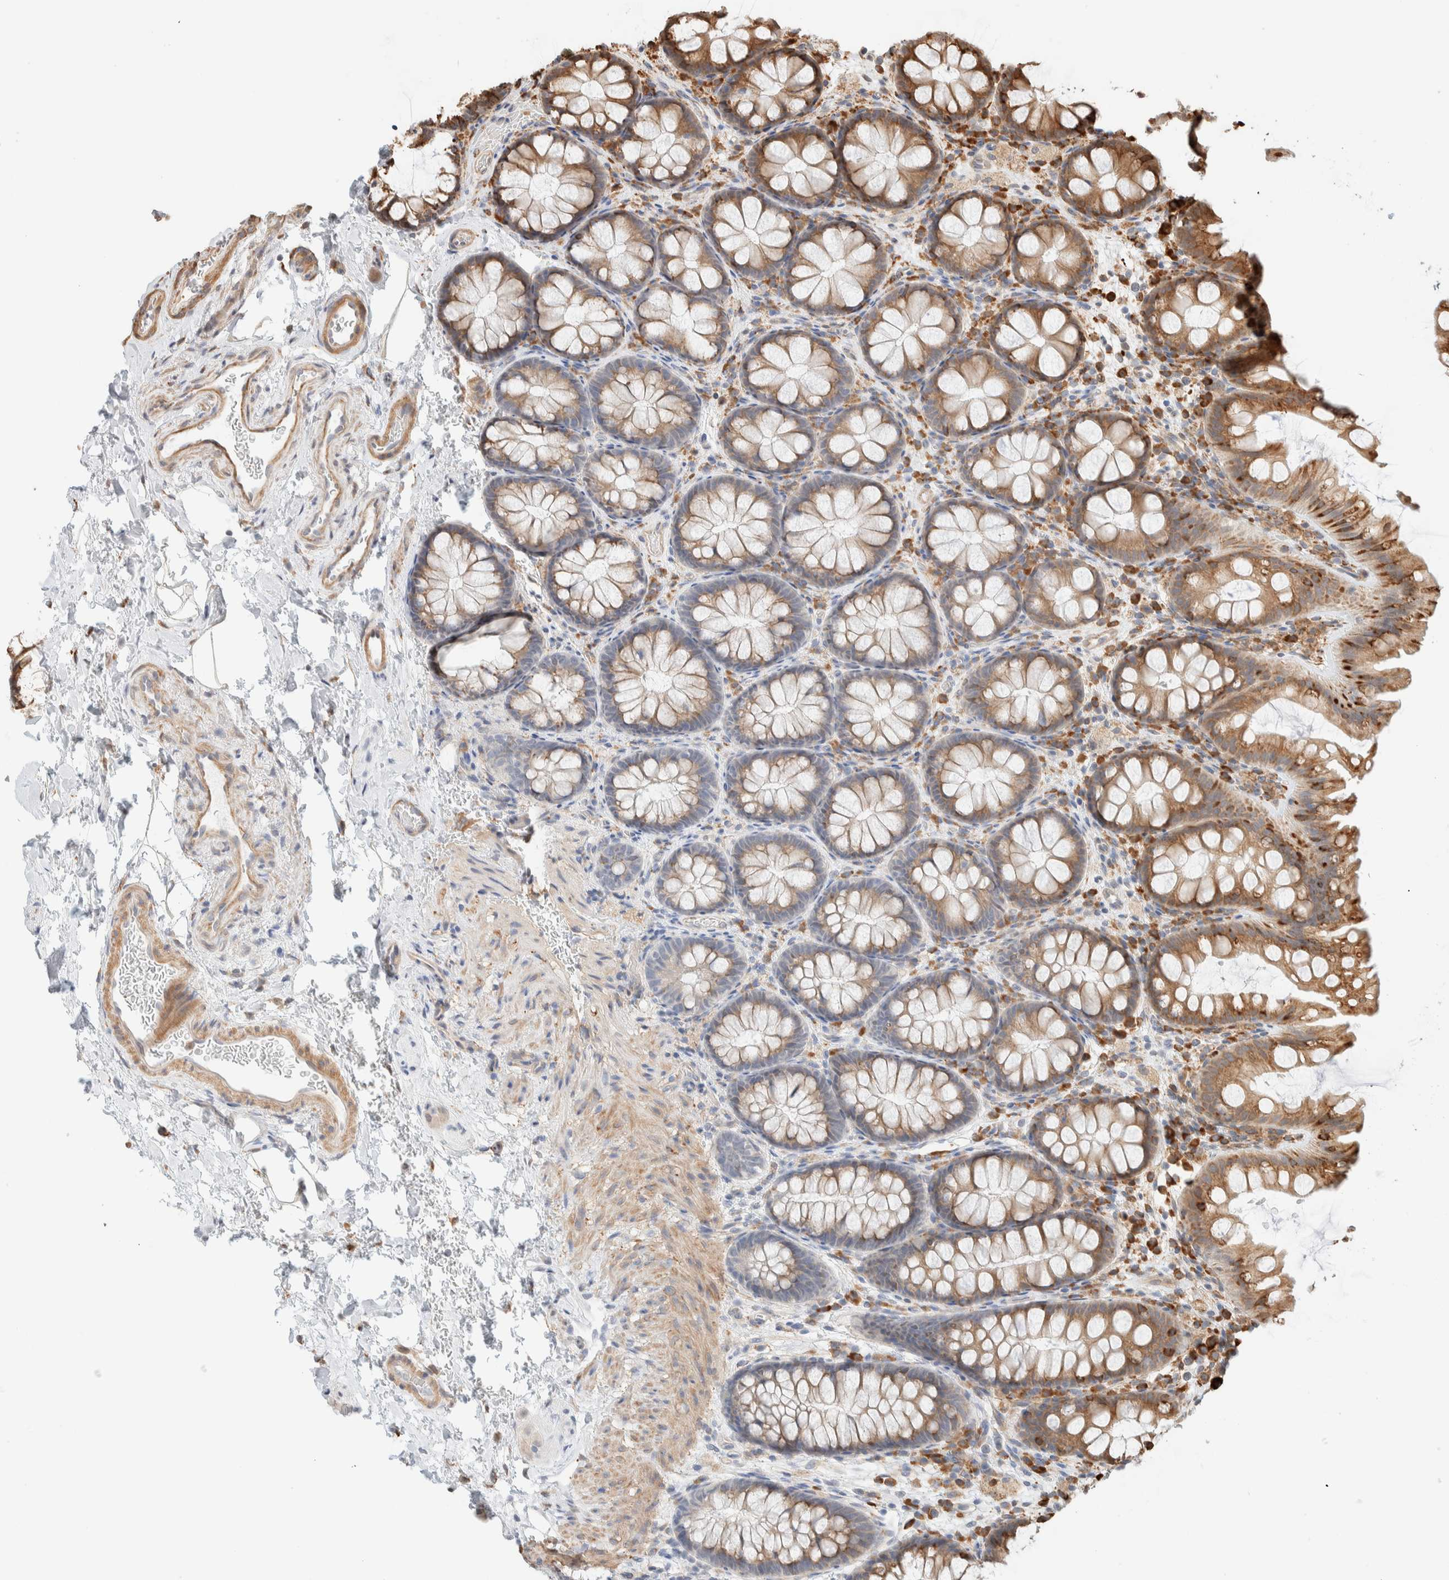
{"staining": {"intensity": "negative", "quantity": "none", "location": "none"}, "tissue": "colon", "cell_type": "Endothelial cells", "image_type": "normal", "snomed": [{"axis": "morphology", "description": "Normal tissue, NOS"}, {"axis": "topography", "description": "Colon"}], "caption": "This is a histopathology image of IHC staining of benign colon, which shows no positivity in endothelial cells.", "gene": "INTS1", "patient": {"sex": "female", "age": 62}}